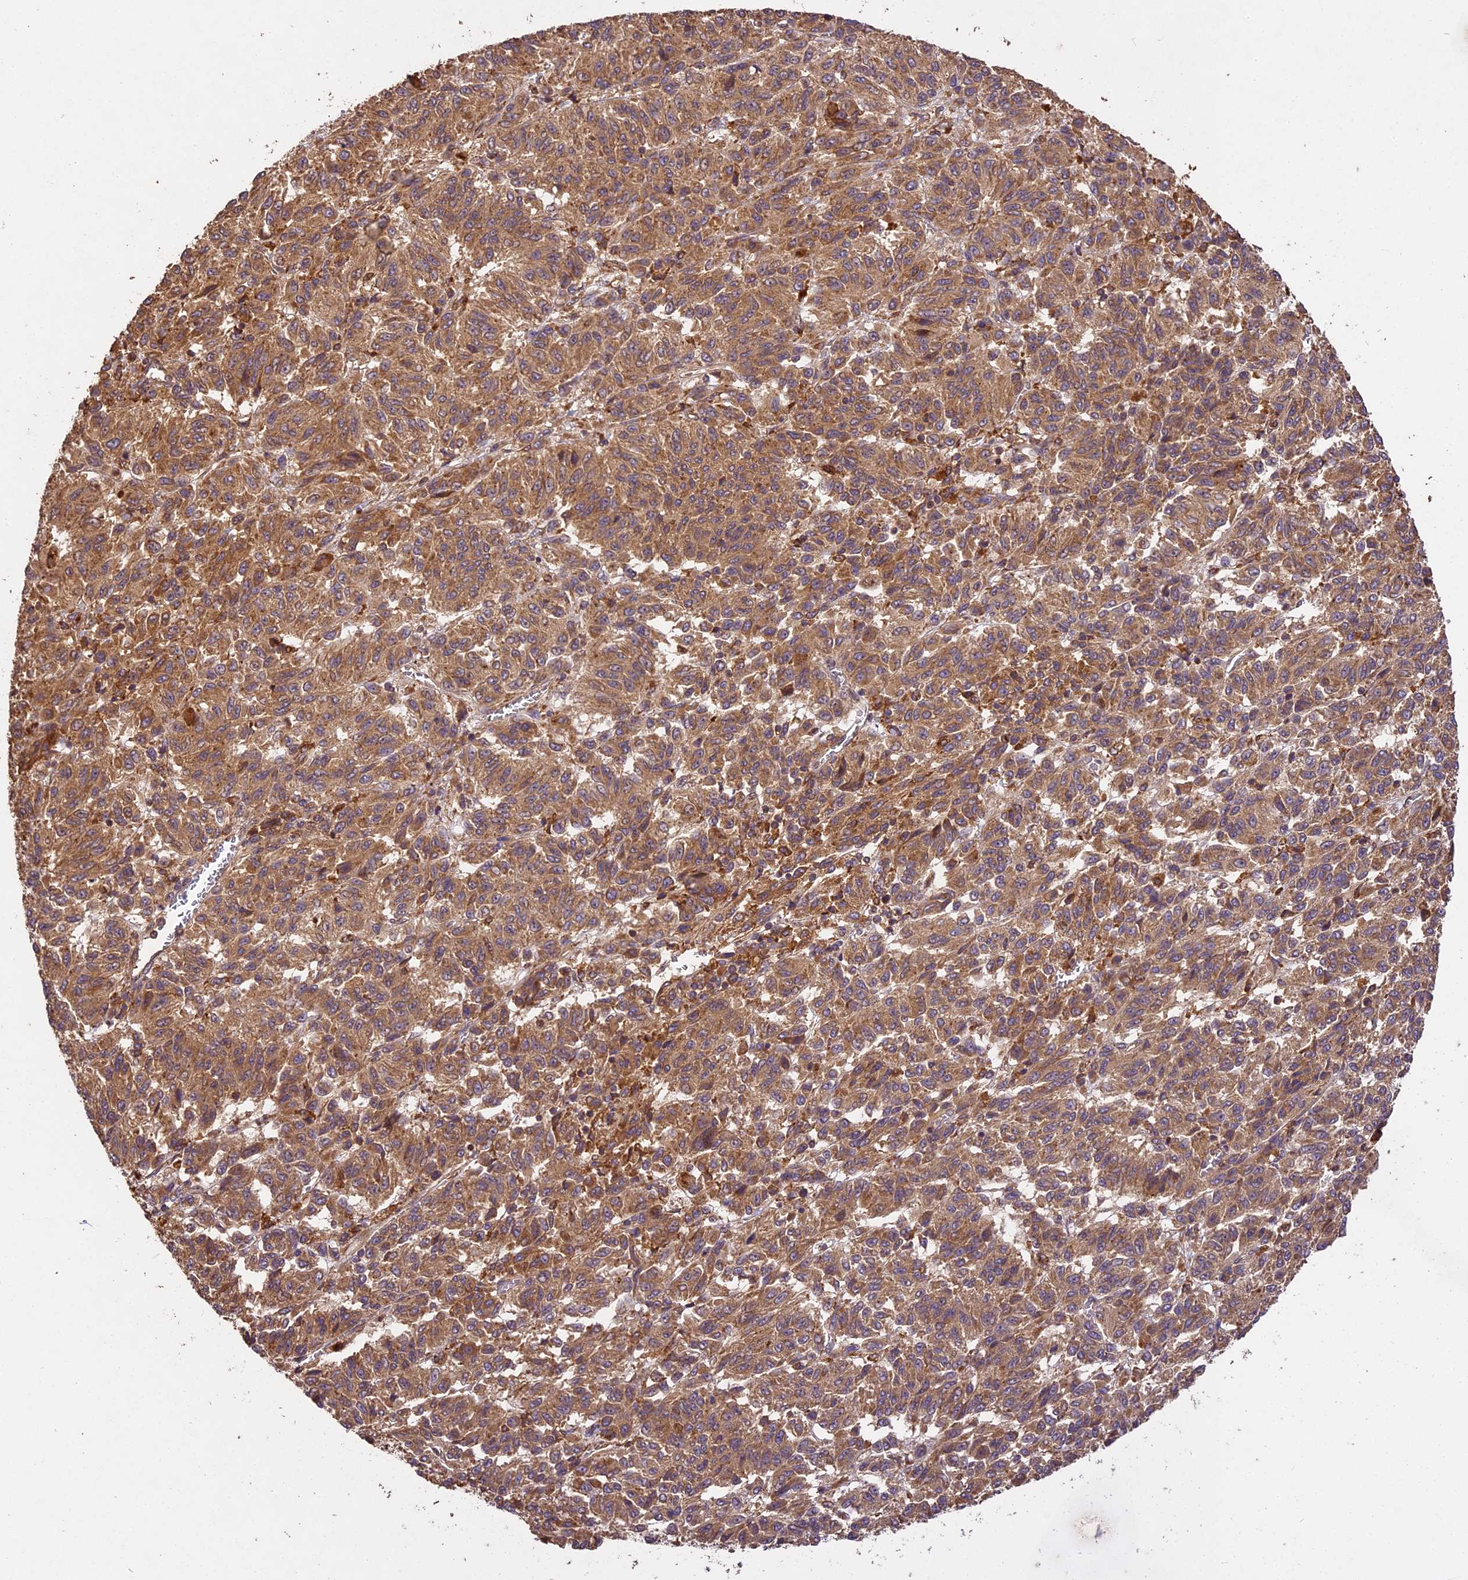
{"staining": {"intensity": "moderate", "quantity": ">75%", "location": "cytoplasmic/membranous"}, "tissue": "melanoma", "cell_type": "Tumor cells", "image_type": "cancer", "snomed": [{"axis": "morphology", "description": "Malignant melanoma, Metastatic site"}, {"axis": "topography", "description": "Lung"}], "caption": "High-power microscopy captured an IHC histopathology image of melanoma, revealing moderate cytoplasmic/membranous expression in about >75% of tumor cells. (DAB (3,3'-diaminobenzidine) IHC with brightfield microscopy, high magnification).", "gene": "BRAP", "patient": {"sex": "male", "age": 64}}